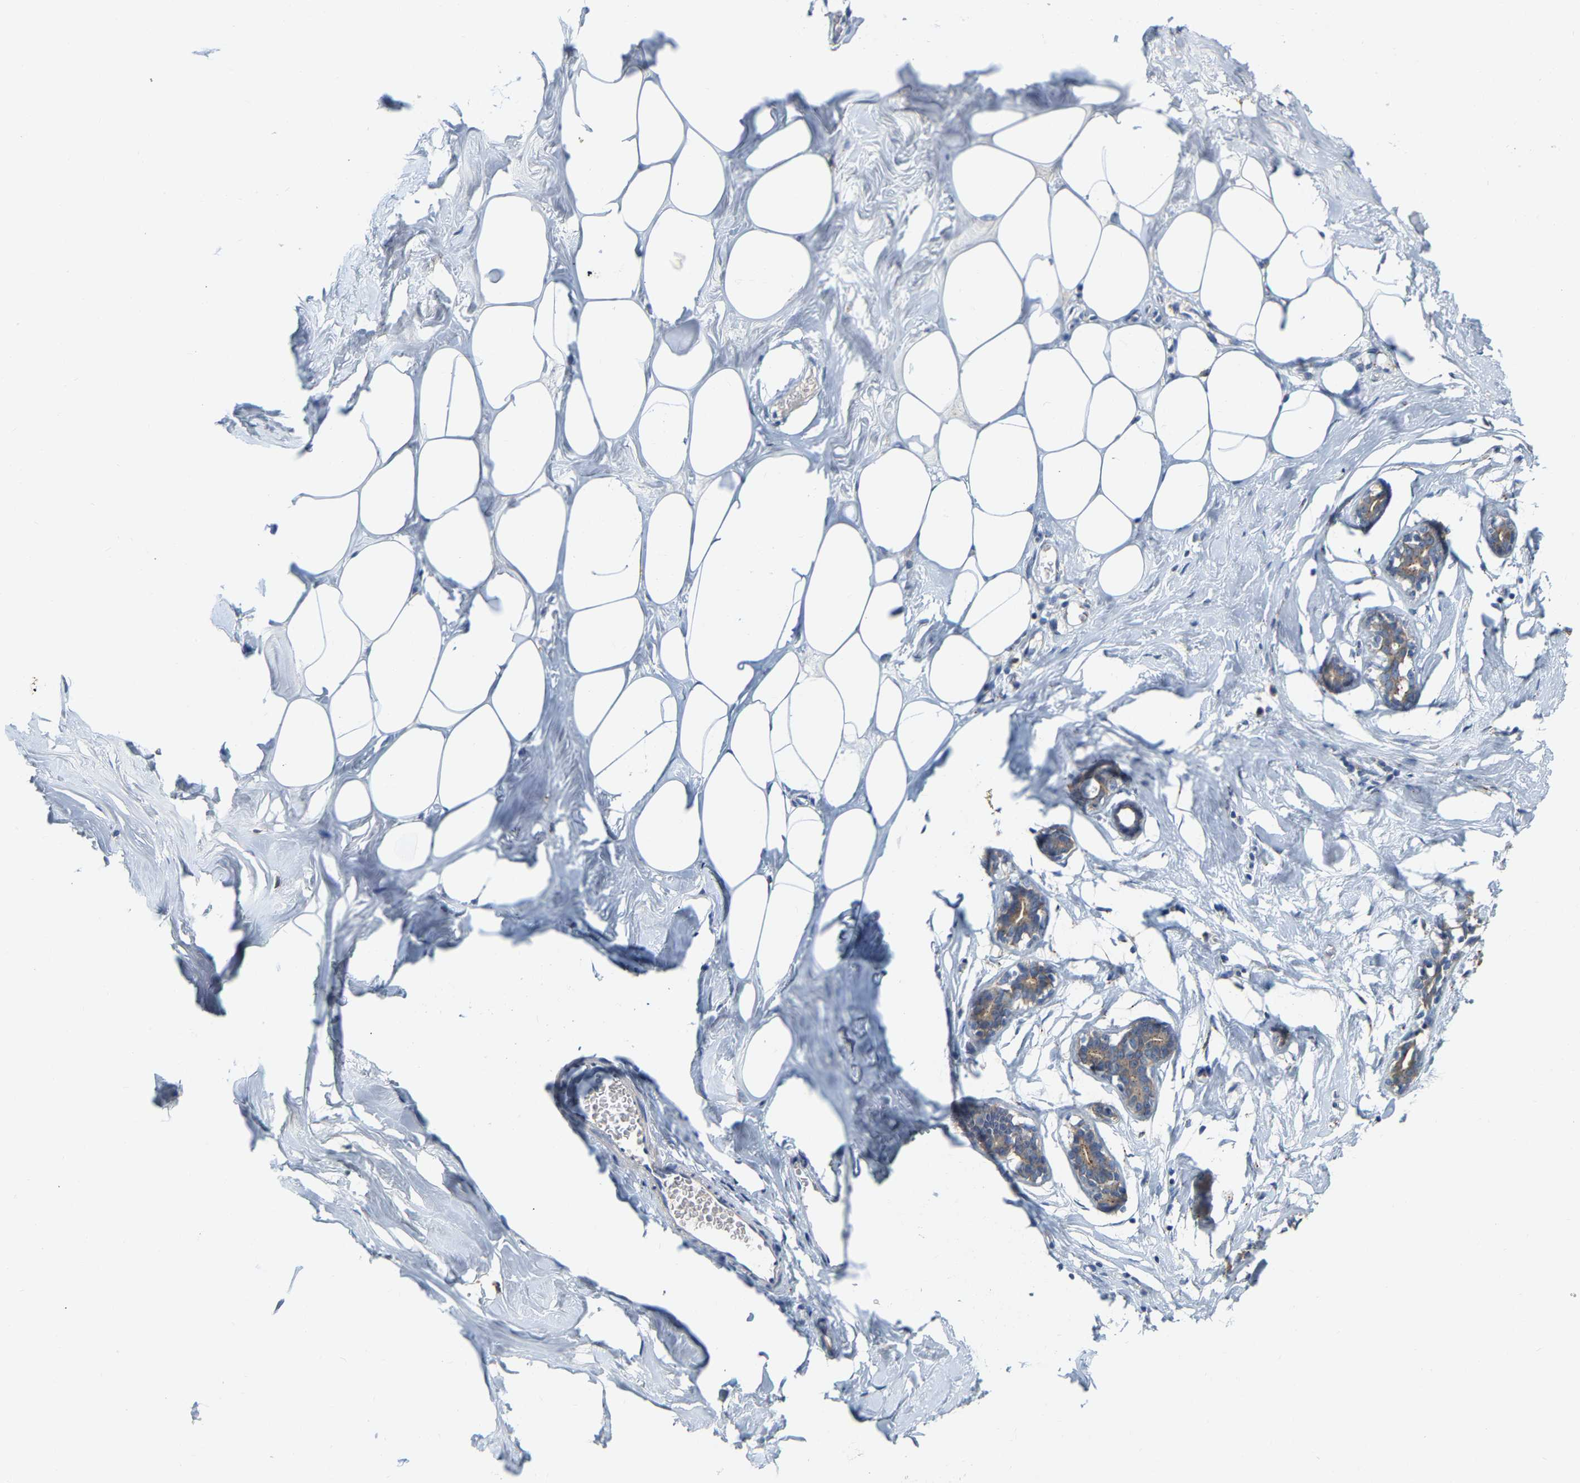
{"staining": {"intensity": "negative", "quantity": "none", "location": "none"}, "tissue": "adipose tissue", "cell_type": "Adipocytes", "image_type": "normal", "snomed": [{"axis": "morphology", "description": "Normal tissue, NOS"}, {"axis": "morphology", "description": "Fibrosis, NOS"}, {"axis": "topography", "description": "Breast"}, {"axis": "topography", "description": "Adipose tissue"}], "caption": "Immunohistochemistry micrograph of normal adipose tissue stained for a protein (brown), which reveals no staining in adipocytes. The staining is performed using DAB (3,3'-diaminobenzidine) brown chromogen with nuclei counter-stained in using hematoxylin.", "gene": "PCNT", "patient": {"sex": "female", "age": 39}}